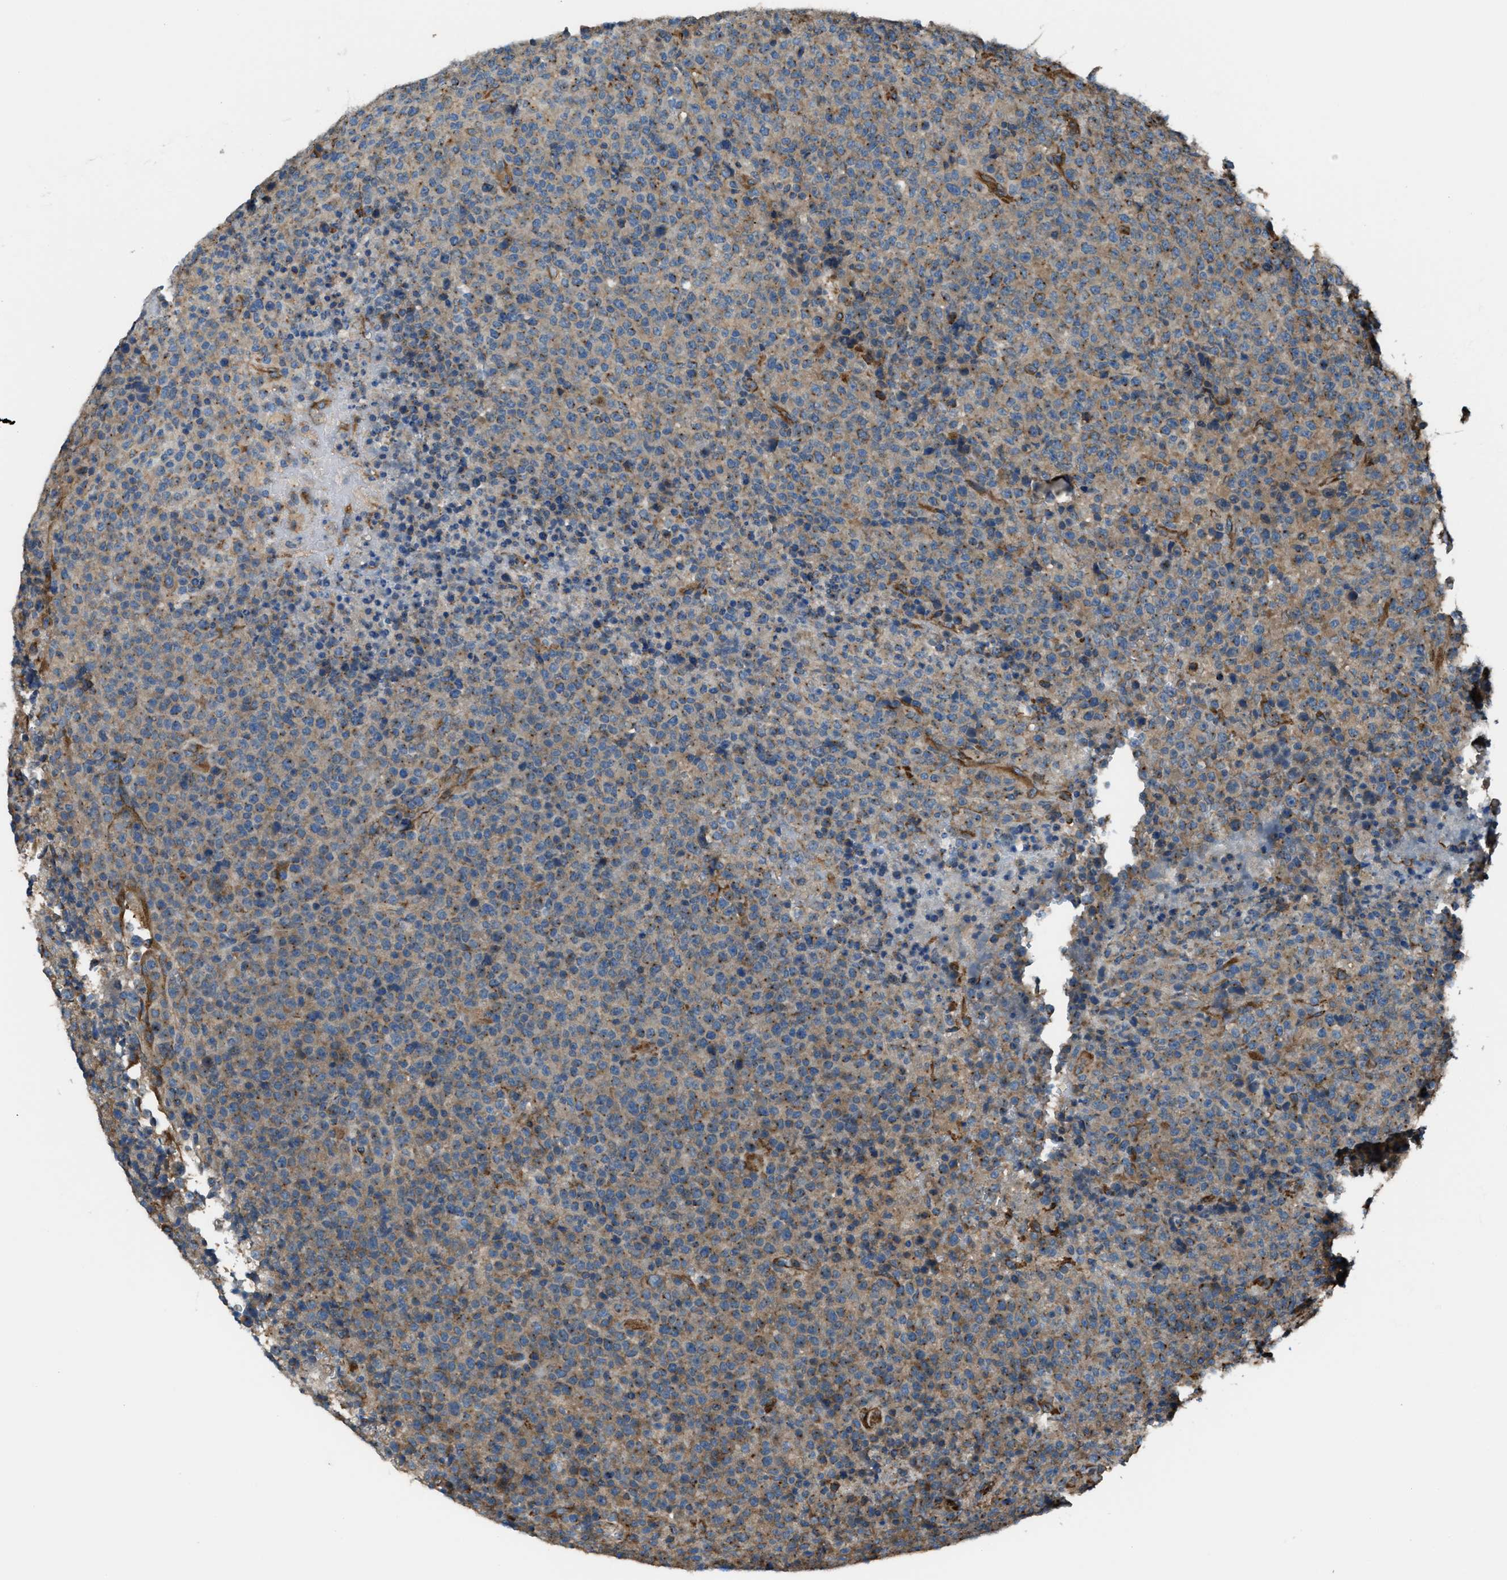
{"staining": {"intensity": "moderate", "quantity": ">75%", "location": "cytoplasmic/membranous"}, "tissue": "lymphoma", "cell_type": "Tumor cells", "image_type": "cancer", "snomed": [{"axis": "morphology", "description": "Malignant lymphoma, non-Hodgkin's type, High grade"}, {"axis": "topography", "description": "Lymph node"}], "caption": "Tumor cells reveal medium levels of moderate cytoplasmic/membranous positivity in about >75% of cells in human lymphoma.", "gene": "TRPC1", "patient": {"sex": "male", "age": 13}}